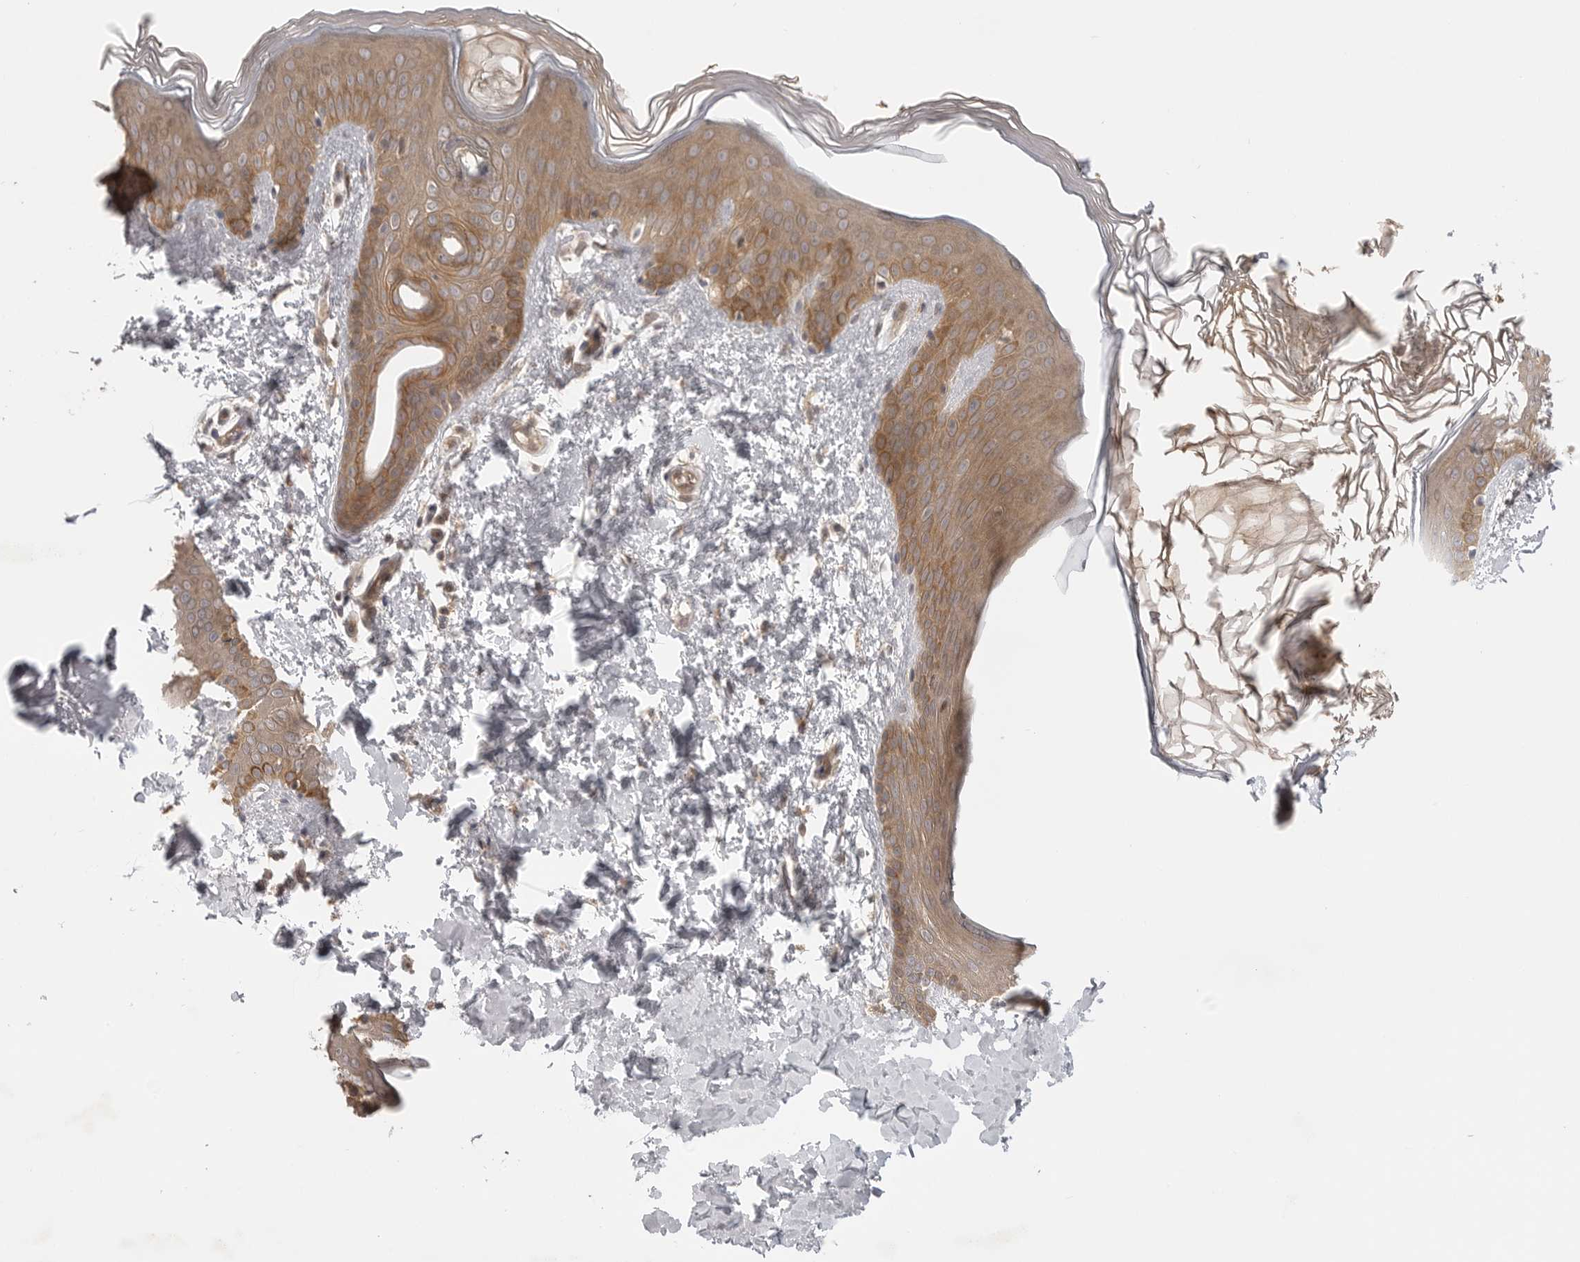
{"staining": {"intensity": "moderate", "quantity": ">75%", "location": "cytoplasmic/membranous"}, "tissue": "skin", "cell_type": "Fibroblasts", "image_type": "normal", "snomed": [{"axis": "morphology", "description": "Normal tissue, NOS"}, {"axis": "morphology", "description": "Neoplasm, benign, NOS"}, {"axis": "topography", "description": "Skin"}, {"axis": "topography", "description": "Soft tissue"}], "caption": "Skin was stained to show a protein in brown. There is medium levels of moderate cytoplasmic/membranous positivity in about >75% of fibroblasts. (Stains: DAB in brown, nuclei in blue, Microscopy: brightfield microscopy at high magnification).", "gene": "CCPG1", "patient": {"sex": "male", "age": 26}}